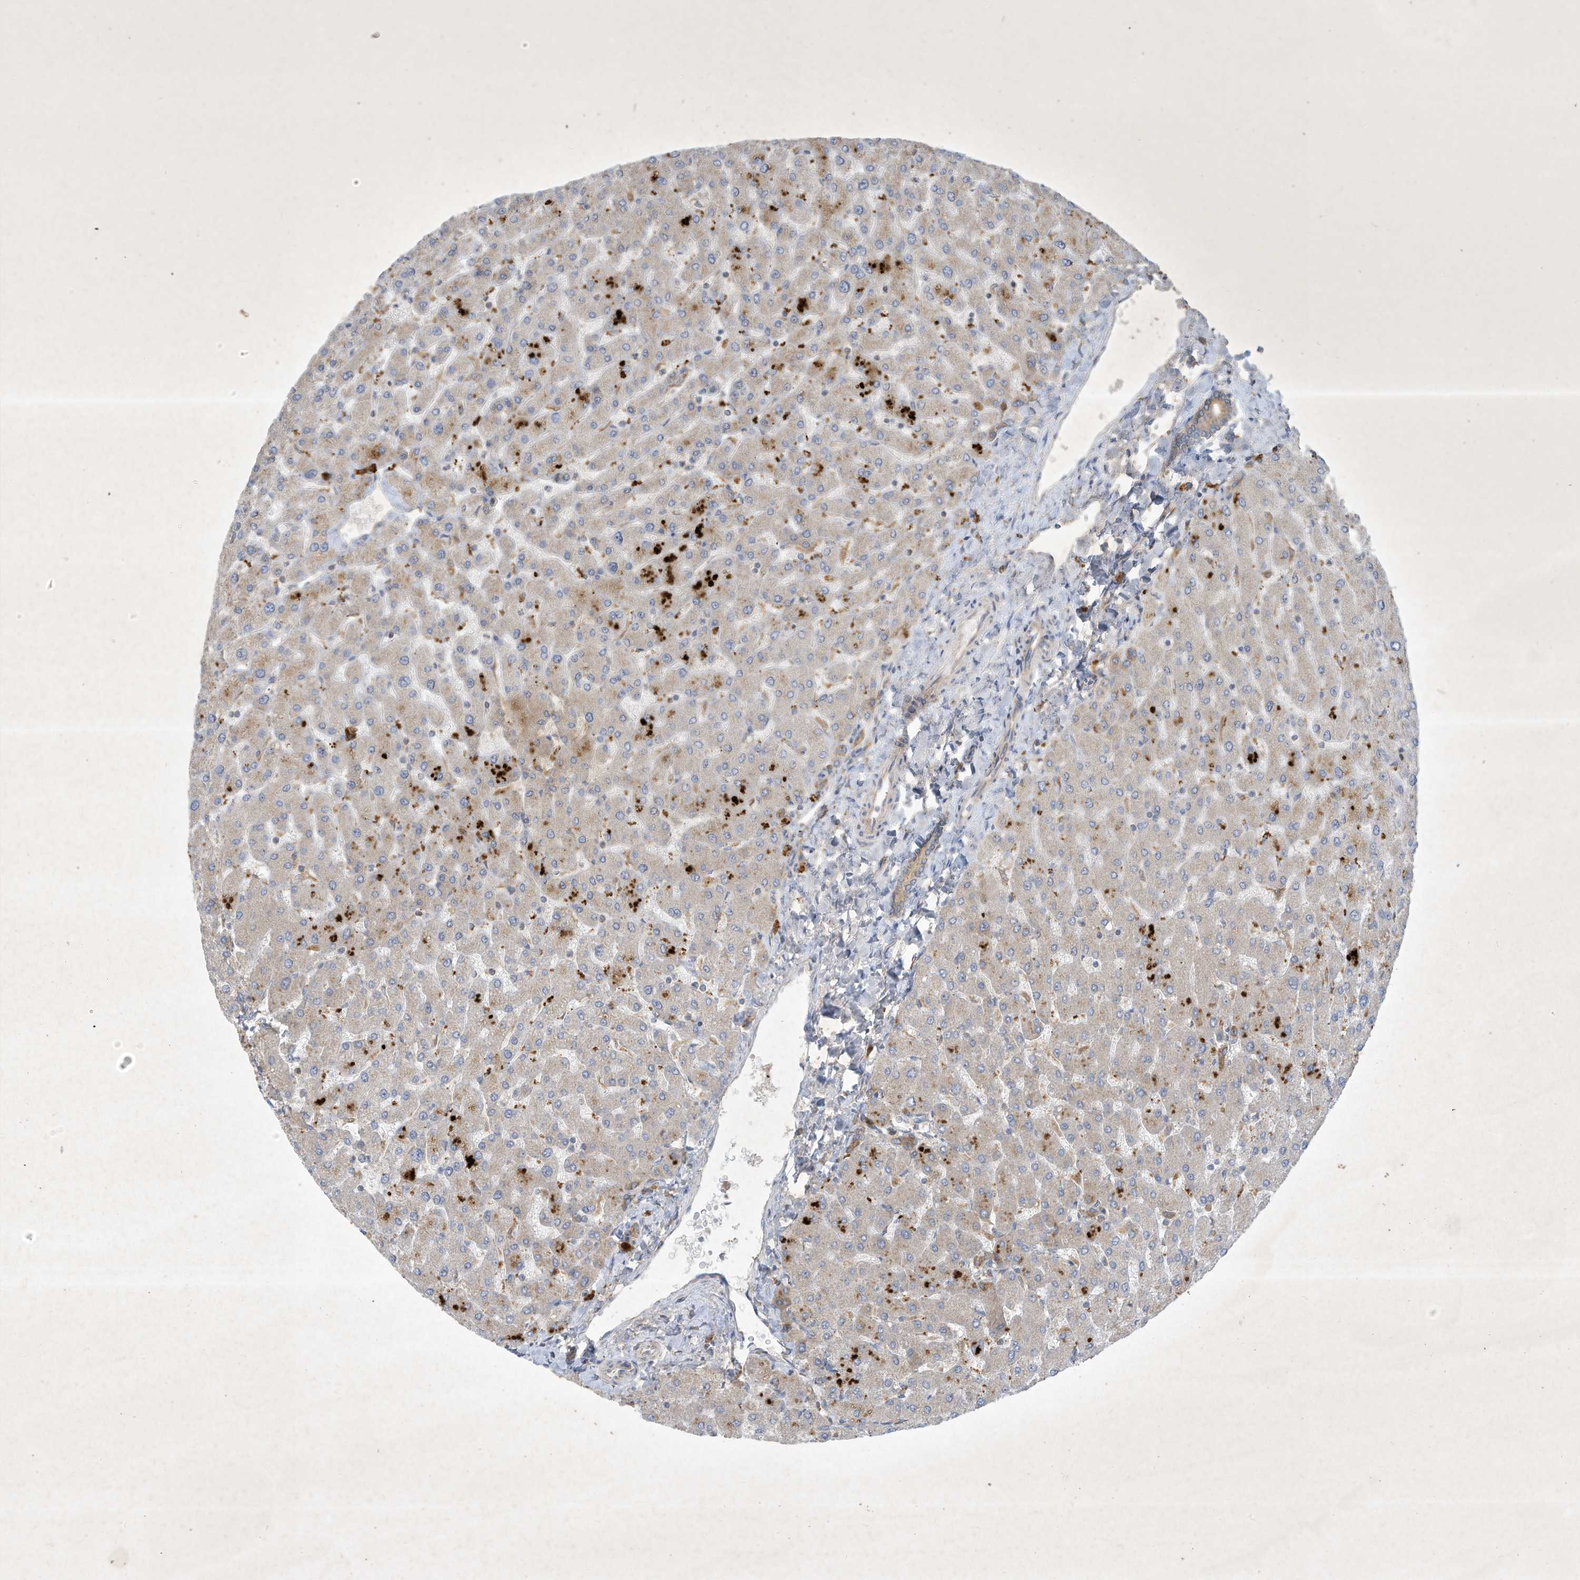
{"staining": {"intensity": "moderate", "quantity": "25%-75%", "location": "cytoplasmic/membranous"}, "tissue": "liver", "cell_type": "Cholangiocytes", "image_type": "normal", "snomed": [{"axis": "morphology", "description": "Normal tissue, NOS"}, {"axis": "topography", "description": "Liver"}], "caption": "IHC staining of benign liver, which reveals medium levels of moderate cytoplasmic/membranous staining in approximately 25%-75% of cholangiocytes indicating moderate cytoplasmic/membranous protein positivity. The staining was performed using DAB (brown) for protein detection and nuclei were counterstained in hematoxylin (blue).", "gene": "SYNJ2", "patient": {"sex": "male", "age": 55}}